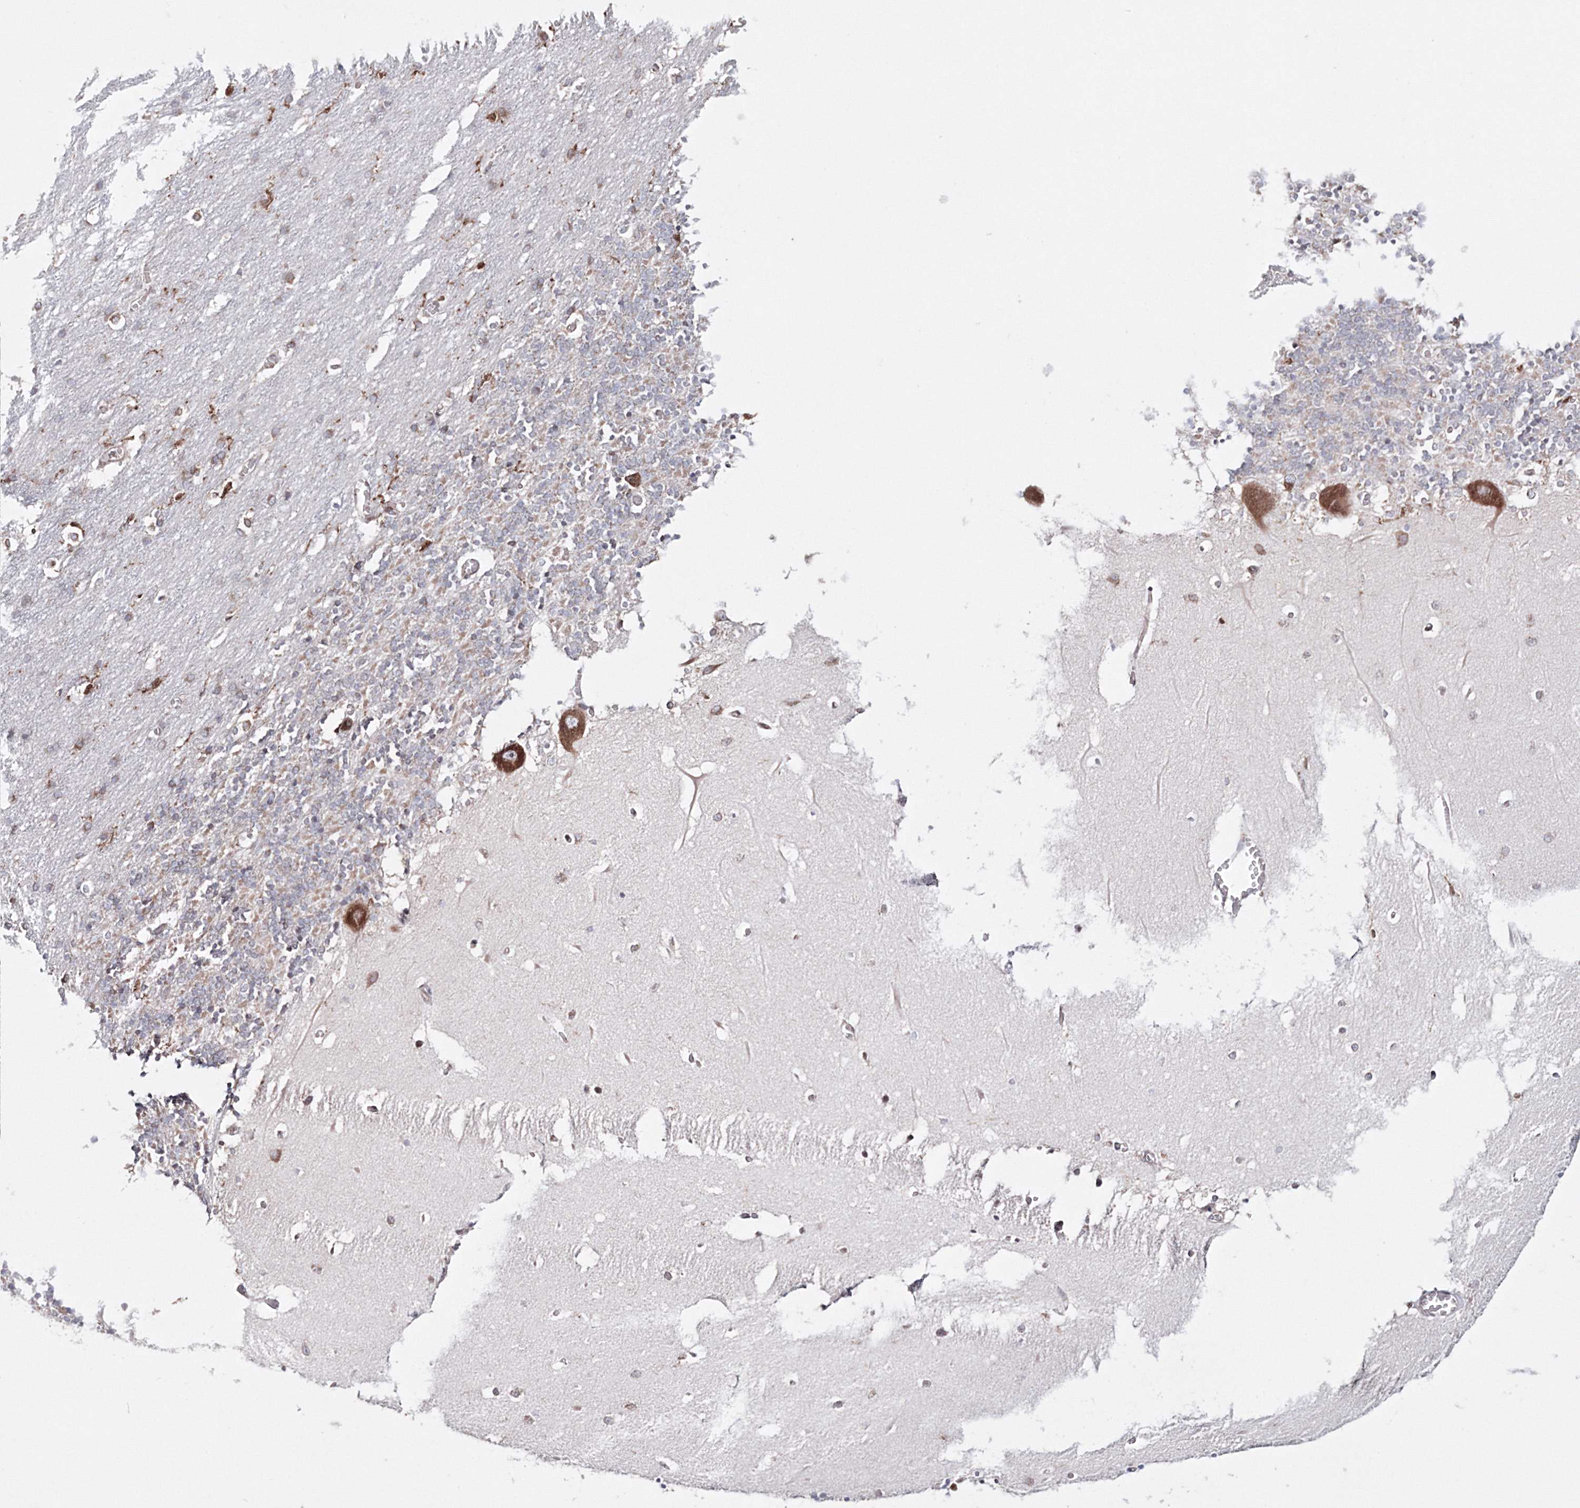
{"staining": {"intensity": "moderate", "quantity": "<25%", "location": "cytoplasmic/membranous"}, "tissue": "cerebellum", "cell_type": "Cells in granular layer", "image_type": "normal", "snomed": [{"axis": "morphology", "description": "Normal tissue, NOS"}, {"axis": "topography", "description": "Cerebellum"}], "caption": "About <25% of cells in granular layer in benign cerebellum demonstrate moderate cytoplasmic/membranous protein expression as visualized by brown immunohistochemical staining.", "gene": "ARCN1", "patient": {"sex": "male", "age": 37}}